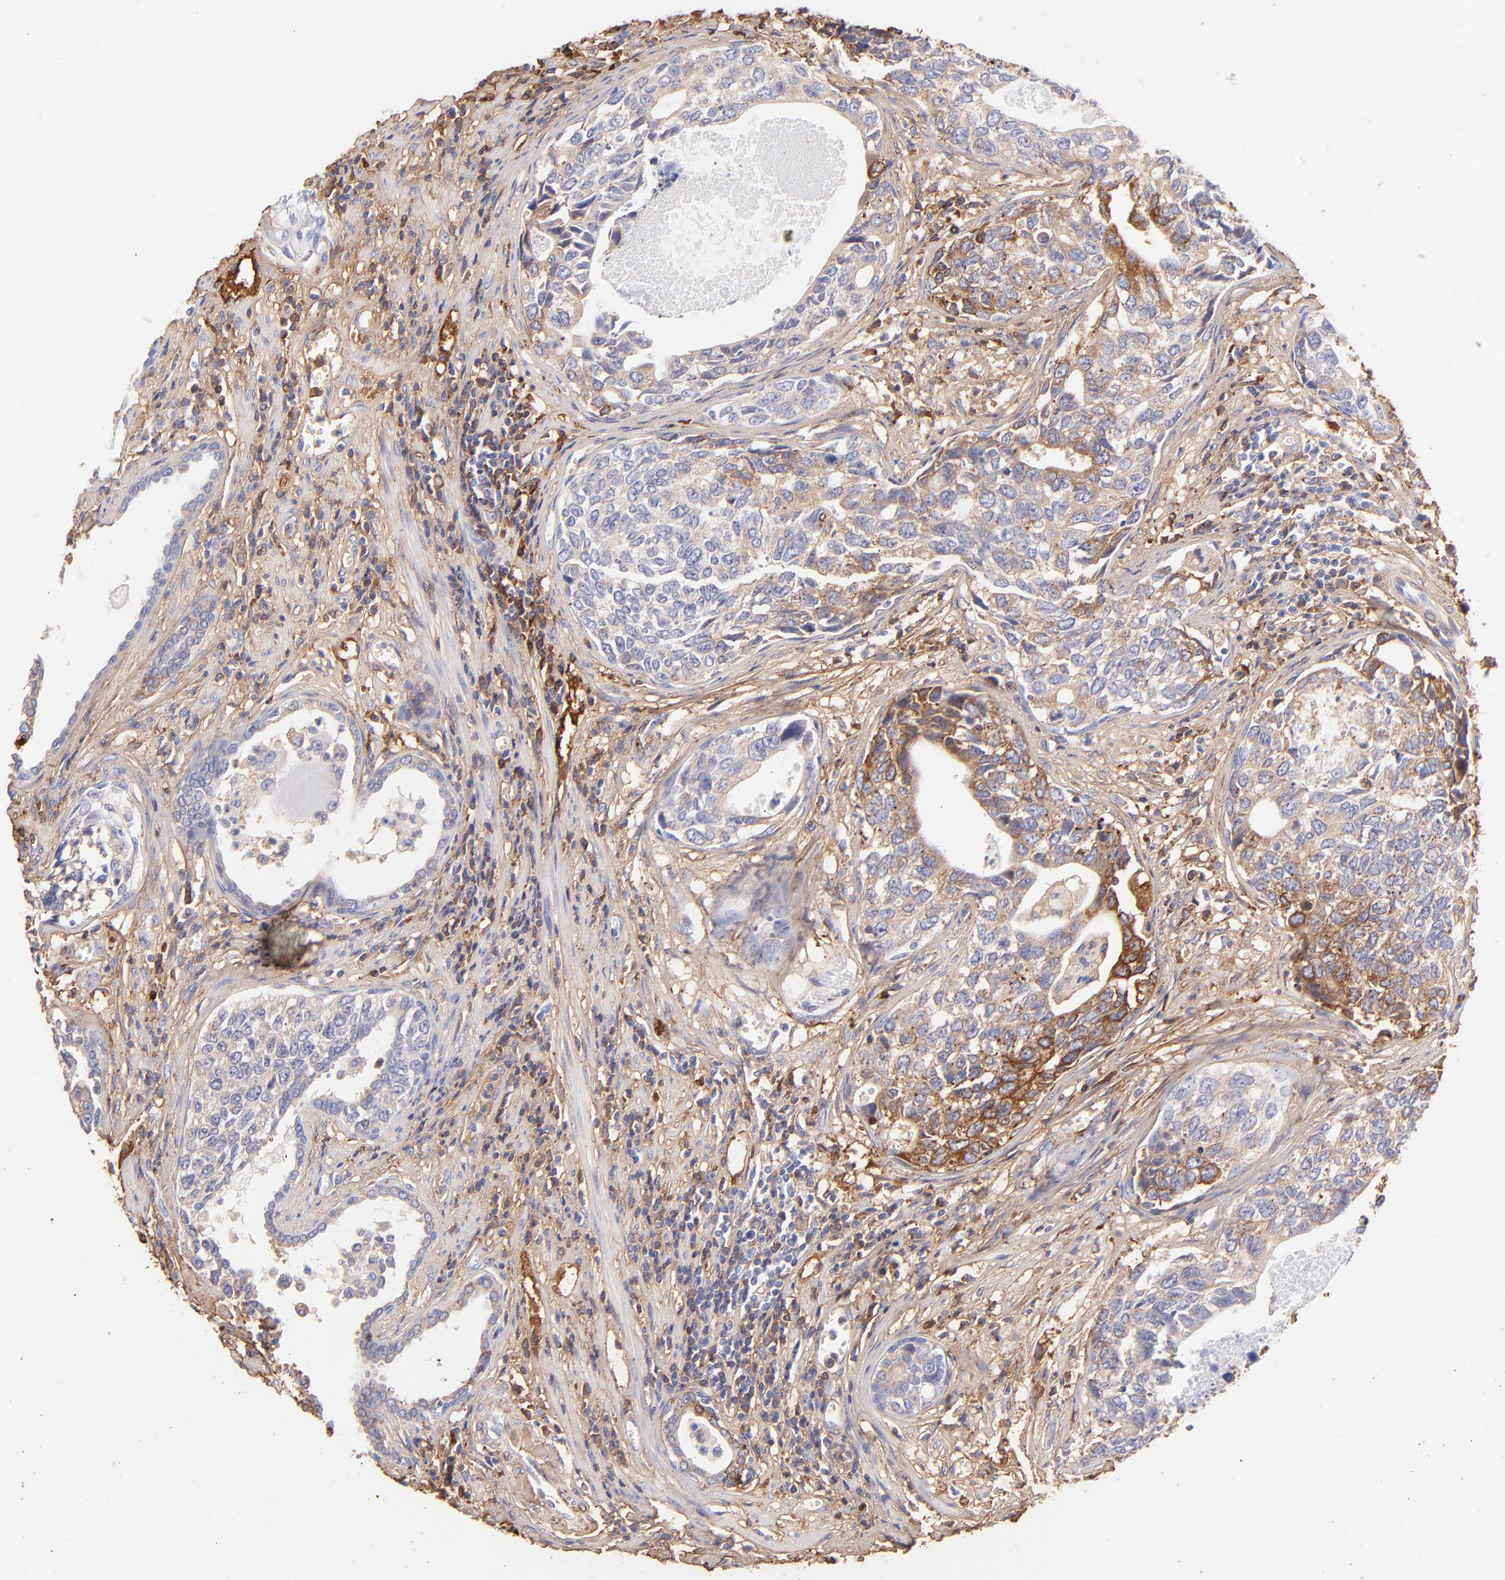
{"staining": {"intensity": "weak", "quantity": ">75%", "location": "cytoplasmic/membranous"}, "tissue": "urothelial cancer", "cell_type": "Tumor cells", "image_type": "cancer", "snomed": [{"axis": "morphology", "description": "Urothelial carcinoma, High grade"}, {"axis": "topography", "description": "Urinary bladder"}], "caption": "IHC (DAB (3,3'-diaminobenzidine)) staining of urothelial cancer demonstrates weak cytoplasmic/membranous protein staining in approximately >75% of tumor cells.", "gene": "BGN", "patient": {"sex": "male", "age": 81}}